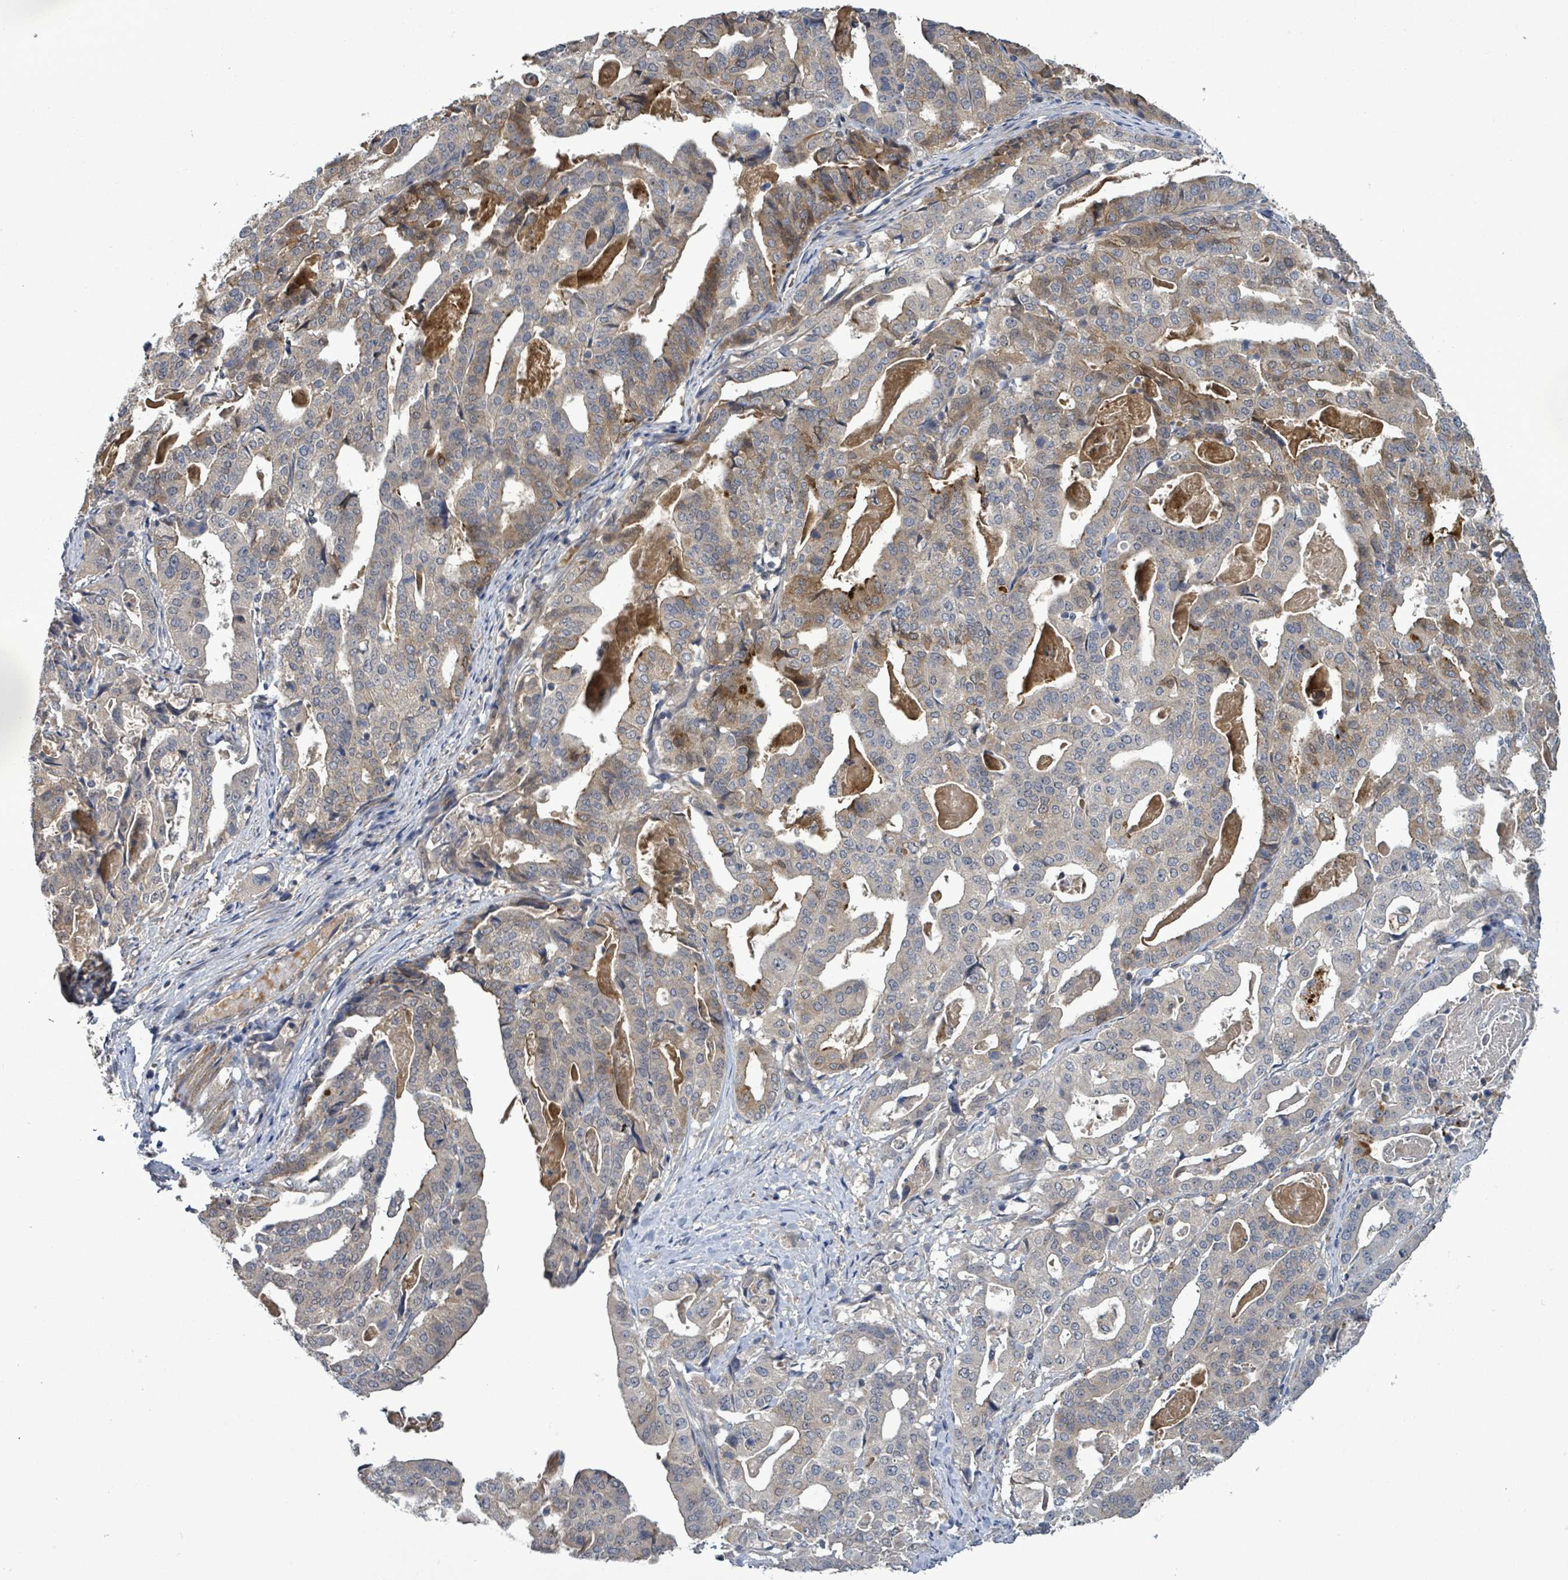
{"staining": {"intensity": "negative", "quantity": "none", "location": "none"}, "tissue": "stomach cancer", "cell_type": "Tumor cells", "image_type": "cancer", "snomed": [{"axis": "morphology", "description": "Adenocarcinoma, NOS"}, {"axis": "topography", "description": "Stomach"}], "caption": "The immunohistochemistry (IHC) photomicrograph has no significant positivity in tumor cells of stomach cancer (adenocarcinoma) tissue.", "gene": "AMMECR1", "patient": {"sex": "male", "age": 48}}